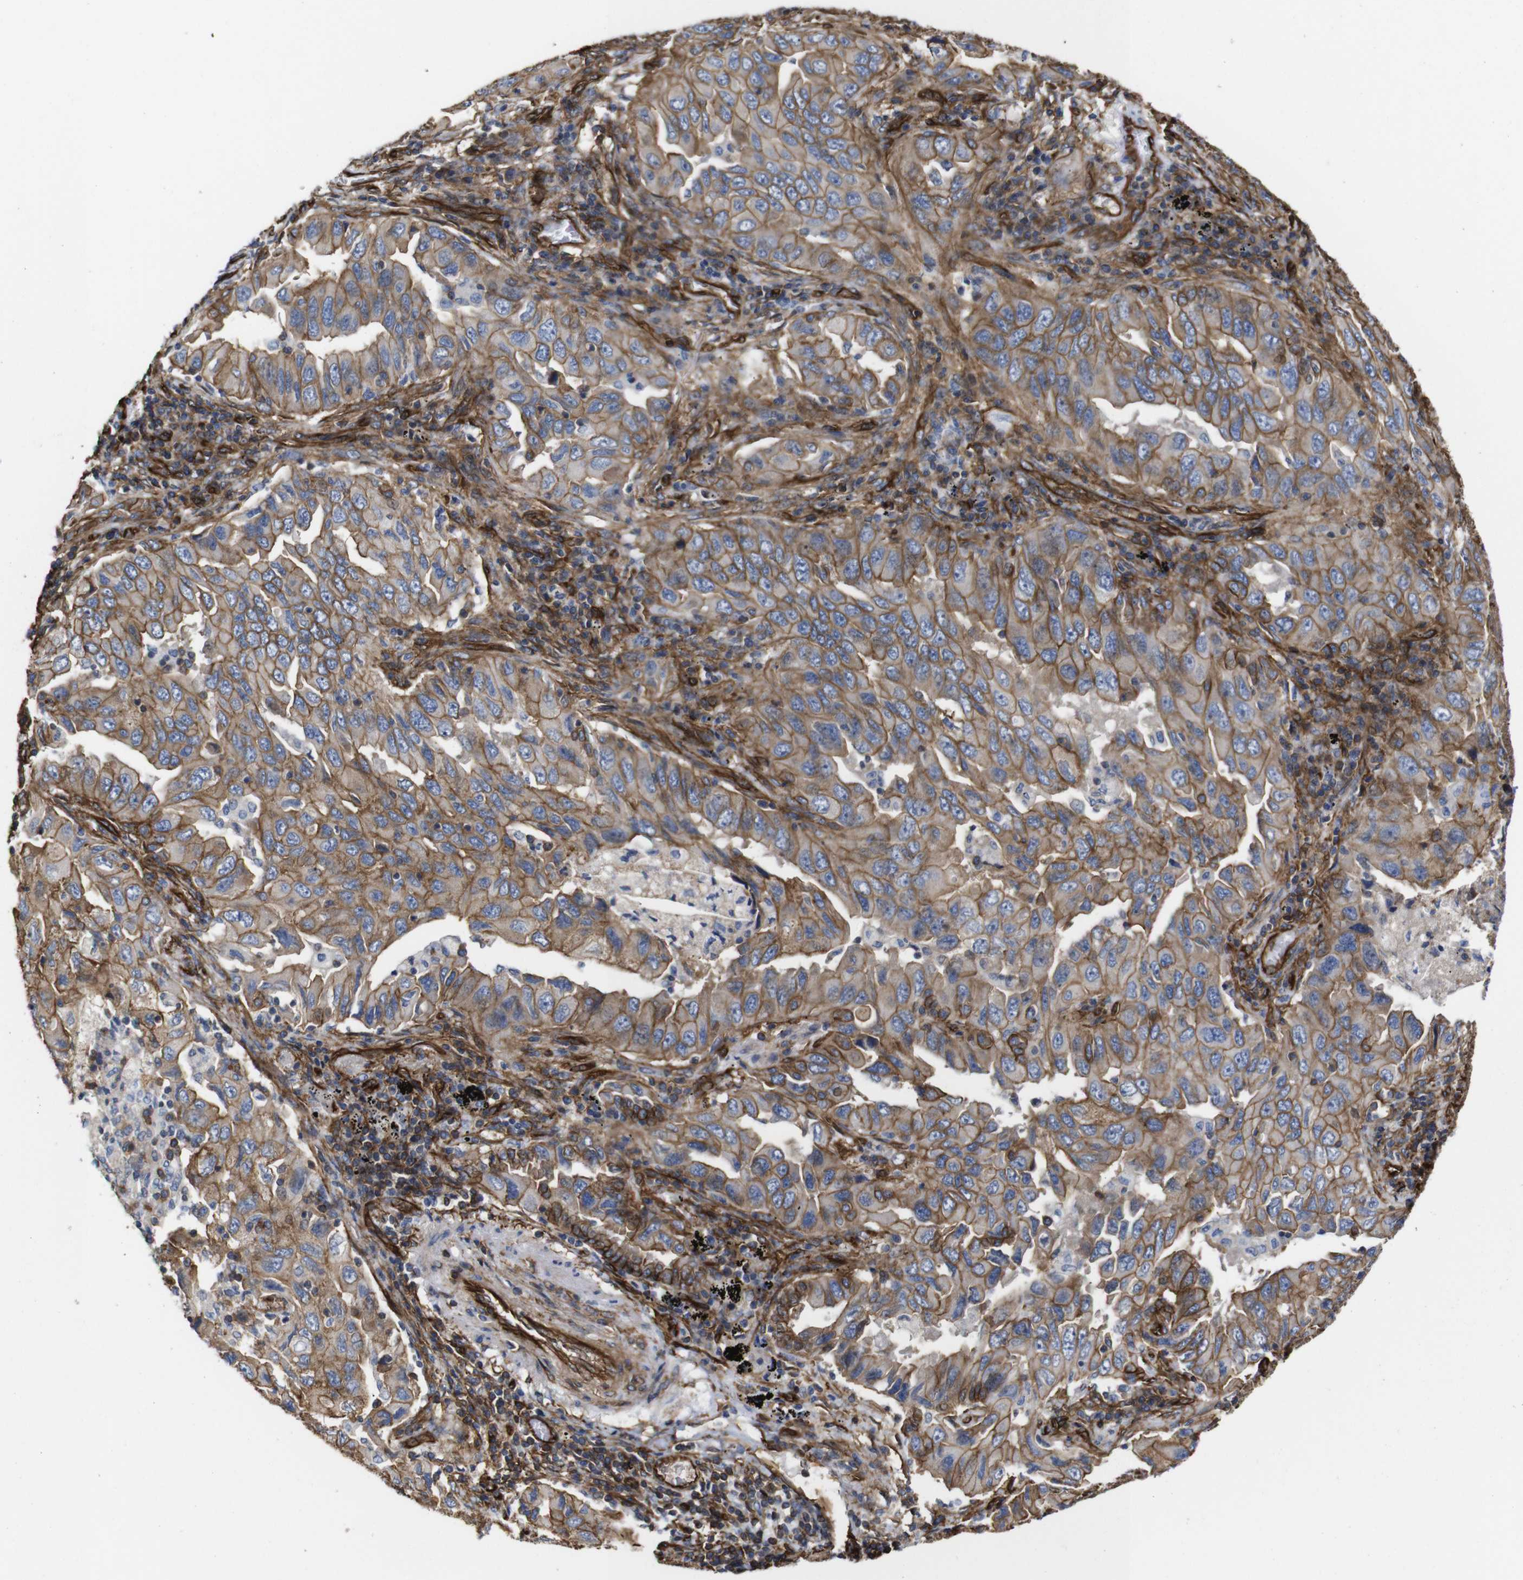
{"staining": {"intensity": "moderate", "quantity": ">75%", "location": "cytoplasmic/membranous"}, "tissue": "lung cancer", "cell_type": "Tumor cells", "image_type": "cancer", "snomed": [{"axis": "morphology", "description": "Adenocarcinoma, NOS"}, {"axis": "topography", "description": "Lung"}], "caption": "IHC of lung cancer exhibits medium levels of moderate cytoplasmic/membranous expression in about >75% of tumor cells.", "gene": "SPTBN1", "patient": {"sex": "female", "age": 65}}